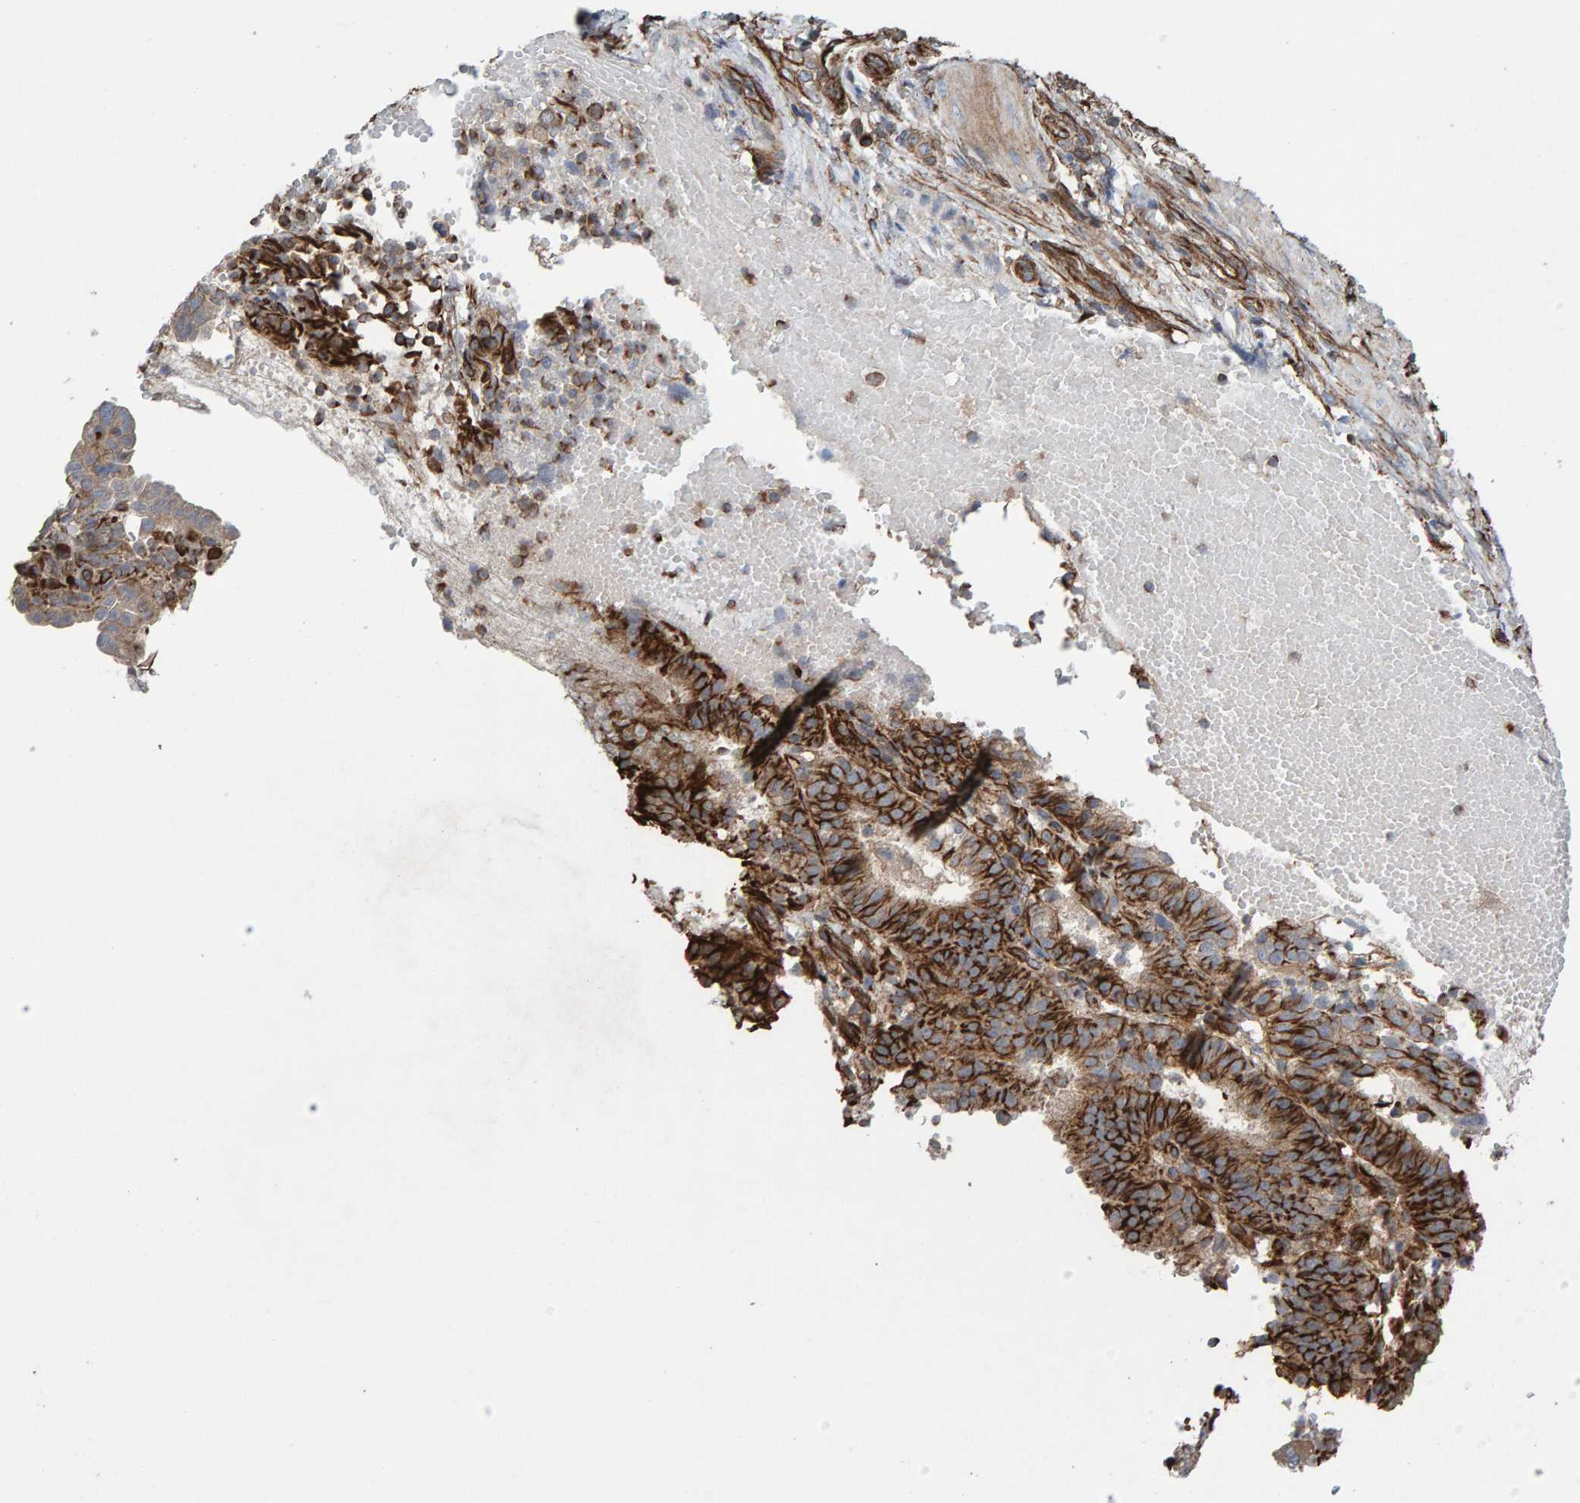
{"staining": {"intensity": "moderate", "quantity": ">75%", "location": "cytoplasmic/membranous"}, "tissue": "endometrial cancer", "cell_type": "Tumor cells", "image_type": "cancer", "snomed": [{"axis": "morphology", "description": "Adenocarcinoma, NOS"}, {"axis": "topography", "description": "Endometrium"}], "caption": "This is an image of immunohistochemistry staining of adenocarcinoma (endometrial), which shows moderate expression in the cytoplasmic/membranous of tumor cells.", "gene": "ZNF347", "patient": {"sex": "female", "age": 51}}